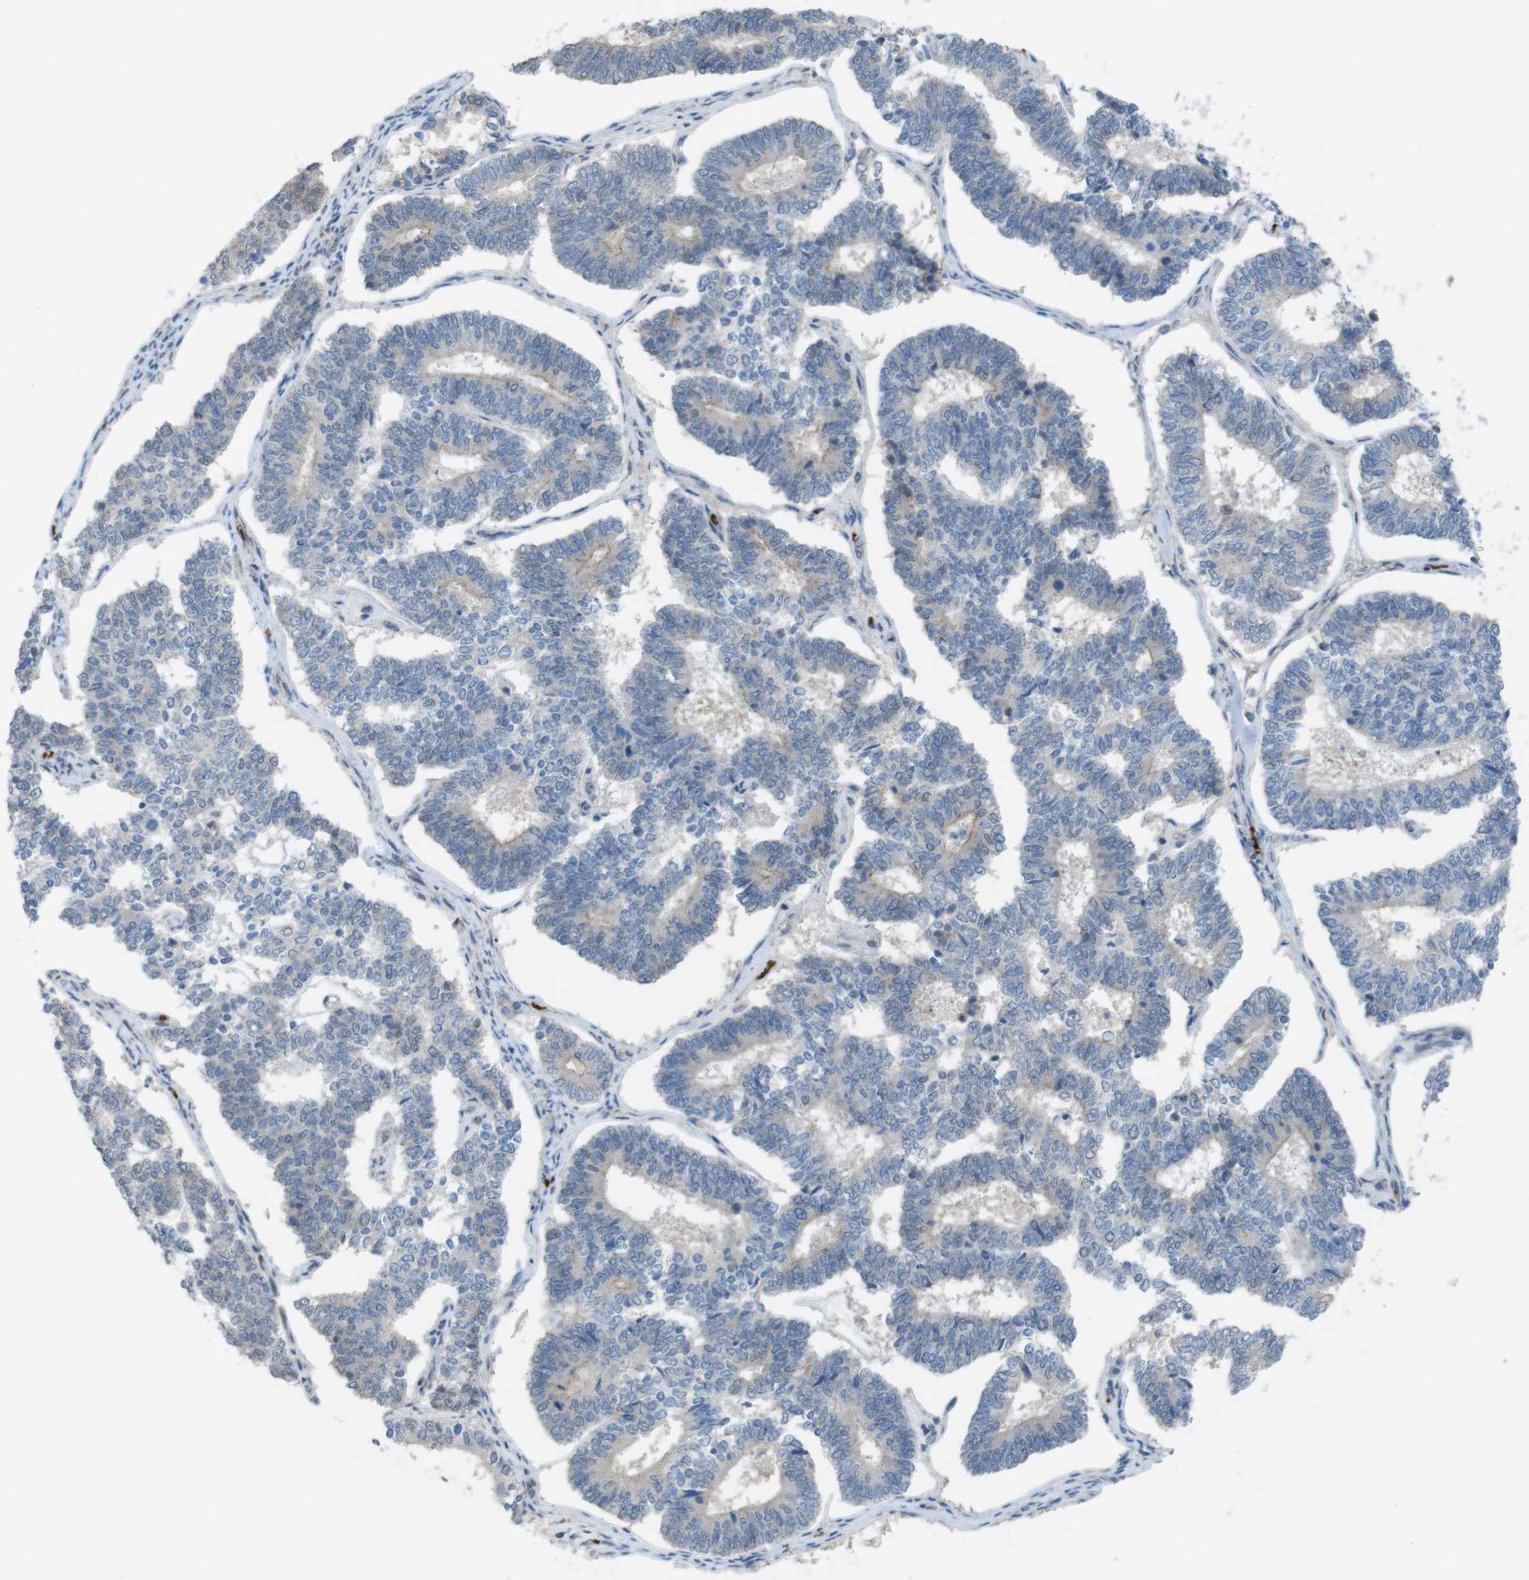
{"staining": {"intensity": "weak", "quantity": "25%-75%", "location": "cytoplasmic/membranous"}, "tissue": "endometrial cancer", "cell_type": "Tumor cells", "image_type": "cancer", "snomed": [{"axis": "morphology", "description": "Adenocarcinoma, NOS"}, {"axis": "topography", "description": "Endometrium"}], "caption": "Immunohistochemistry (IHC) of human endometrial cancer (adenocarcinoma) shows low levels of weak cytoplasmic/membranous expression in about 25%-75% of tumor cells. Nuclei are stained in blue.", "gene": "GYPA", "patient": {"sex": "female", "age": 70}}